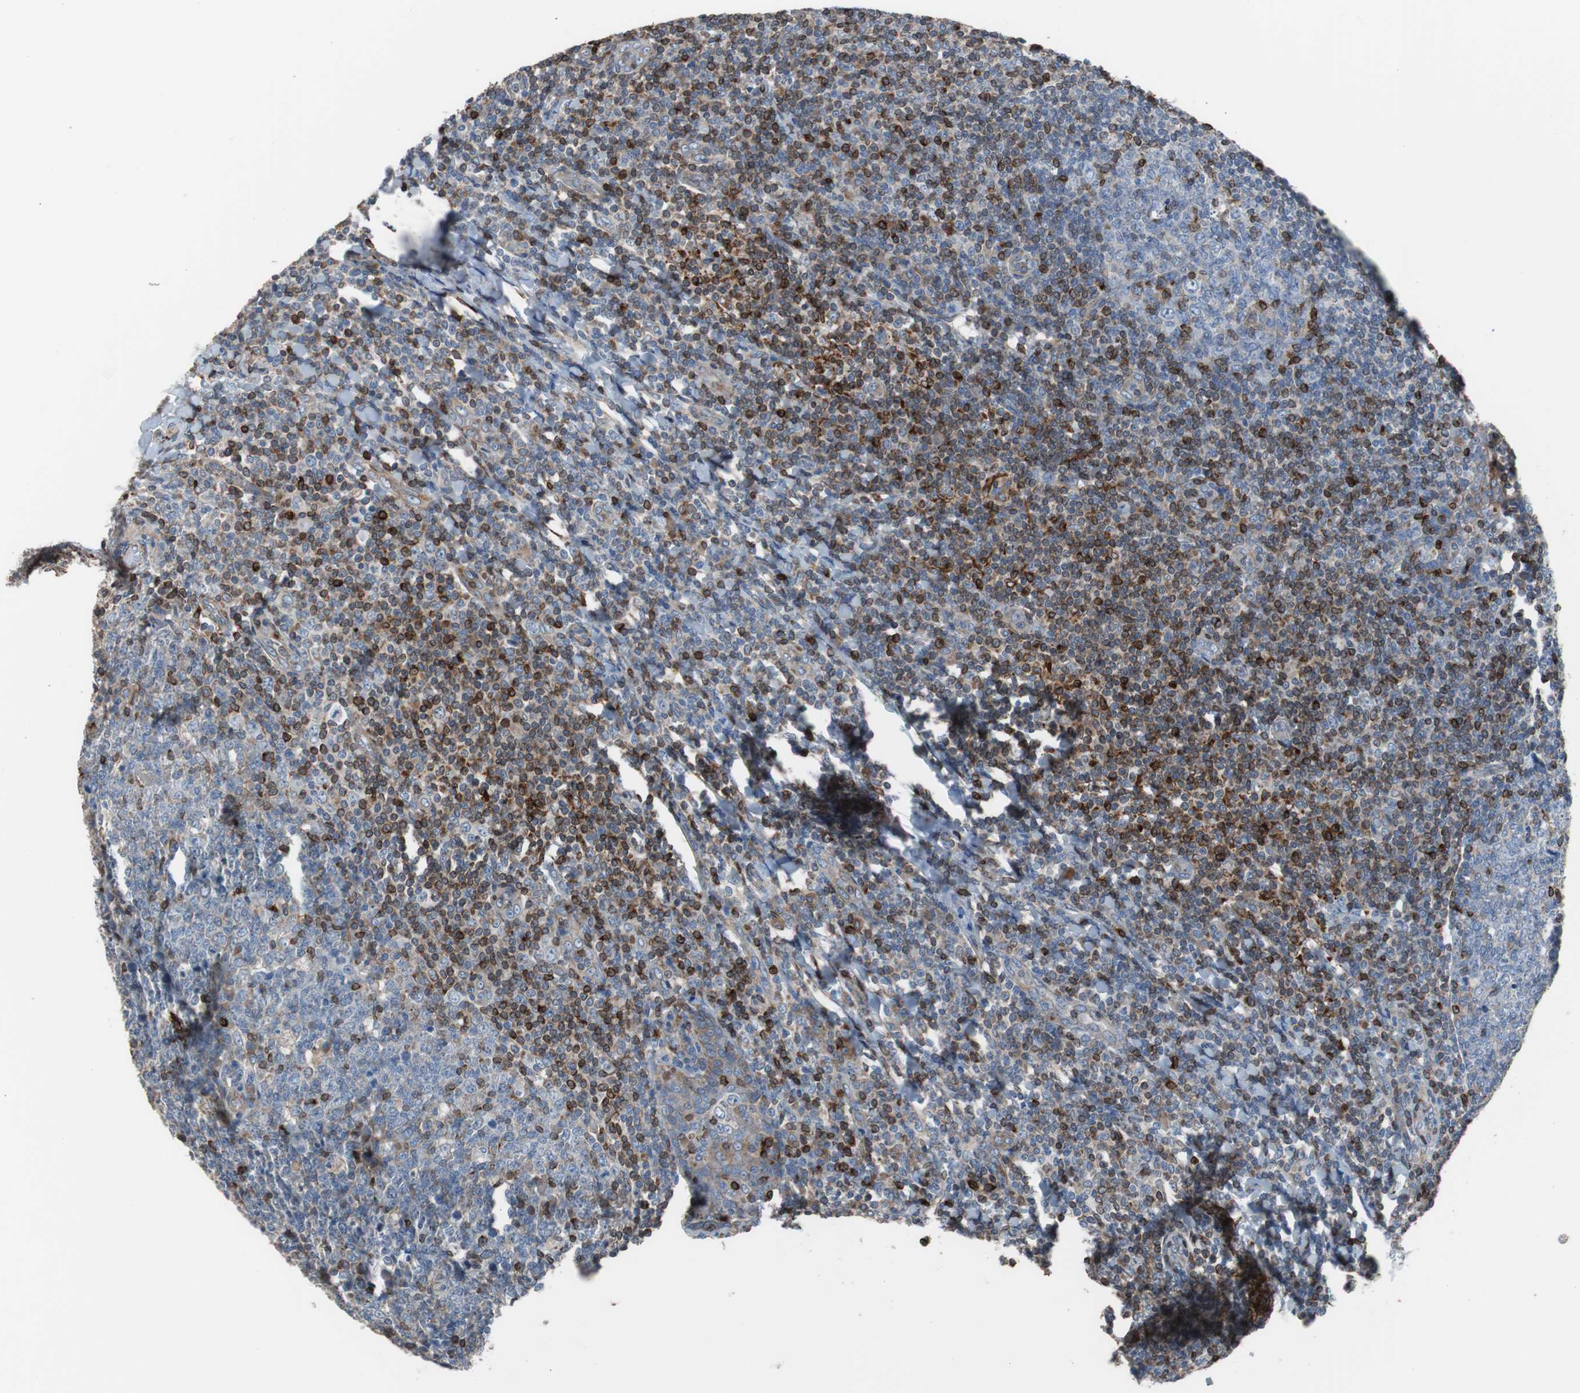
{"staining": {"intensity": "strong", "quantity": "<25%", "location": "cytoplasmic/membranous"}, "tissue": "tonsil", "cell_type": "Germinal center cells", "image_type": "normal", "snomed": [{"axis": "morphology", "description": "Normal tissue, NOS"}, {"axis": "topography", "description": "Tonsil"}], "caption": "Immunohistochemistry staining of benign tonsil, which shows medium levels of strong cytoplasmic/membranous positivity in approximately <25% of germinal center cells indicating strong cytoplasmic/membranous protein expression. The staining was performed using DAB (3,3'-diaminobenzidine) (brown) for protein detection and nuclei were counterstained in hematoxylin (blue).", "gene": "PBXIP1", "patient": {"sex": "male", "age": 31}}